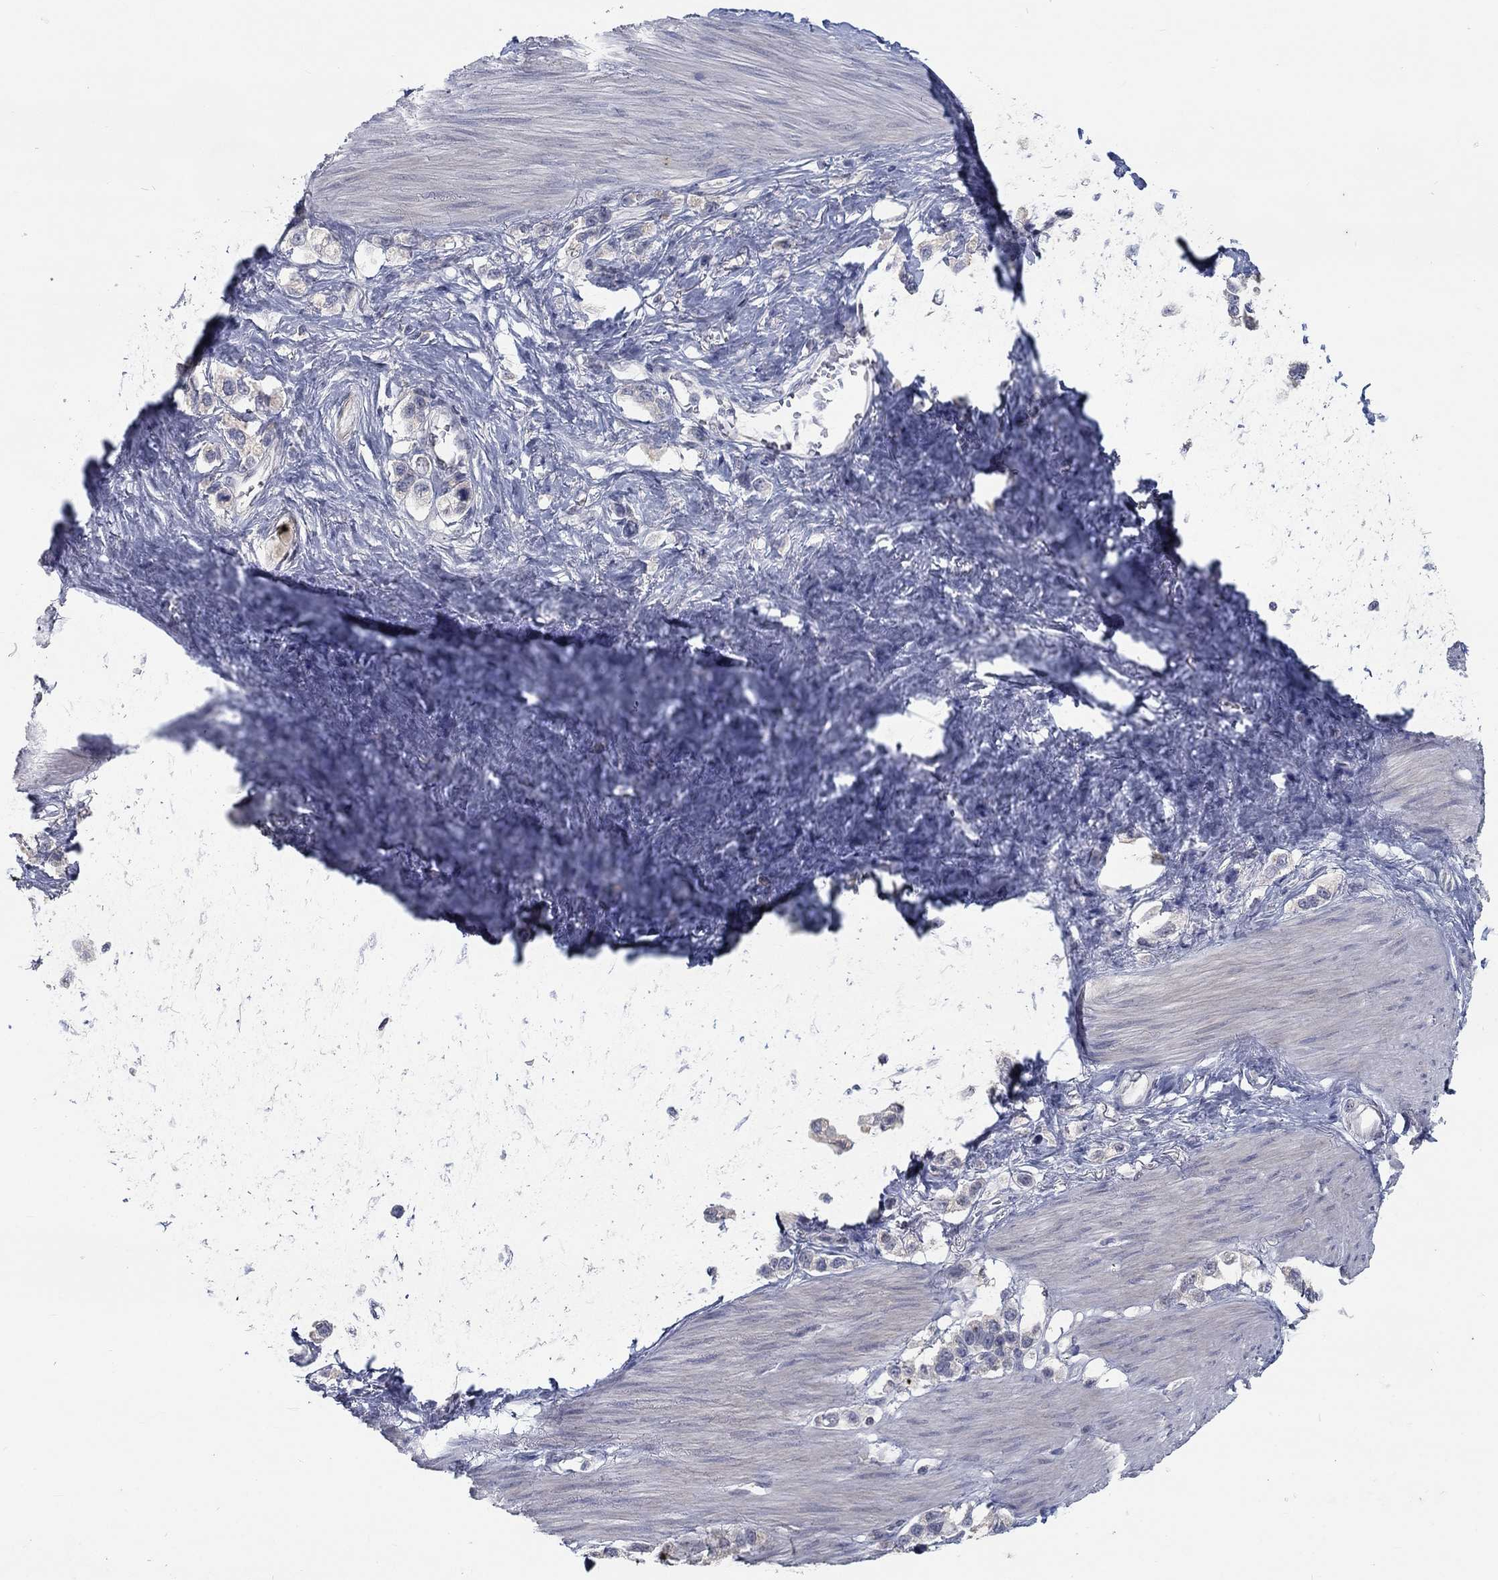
{"staining": {"intensity": "negative", "quantity": "none", "location": "none"}, "tissue": "stomach cancer", "cell_type": "Tumor cells", "image_type": "cancer", "snomed": [{"axis": "morphology", "description": "Normal tissue, NOS"}, {"axis": "morphology", "description": "Adenocarcinoma, NOS"}, {"axis": "morphology", "description": "Adenocarcinoma, High grade"}, {"axis": "topography", "description": "Stomach, upper"}, {"axis": "topography", "description": "Stomach"}], "caption": "The immunohistochemistry (IHC) photomicrograph has no significant expression in tumor cells of stomach cancer tissue. (DAB IHC visualized using brightfield microscopy, high magnification).", "gene": "MTSS2", "patient": {"sex": "female", "age": 65}}